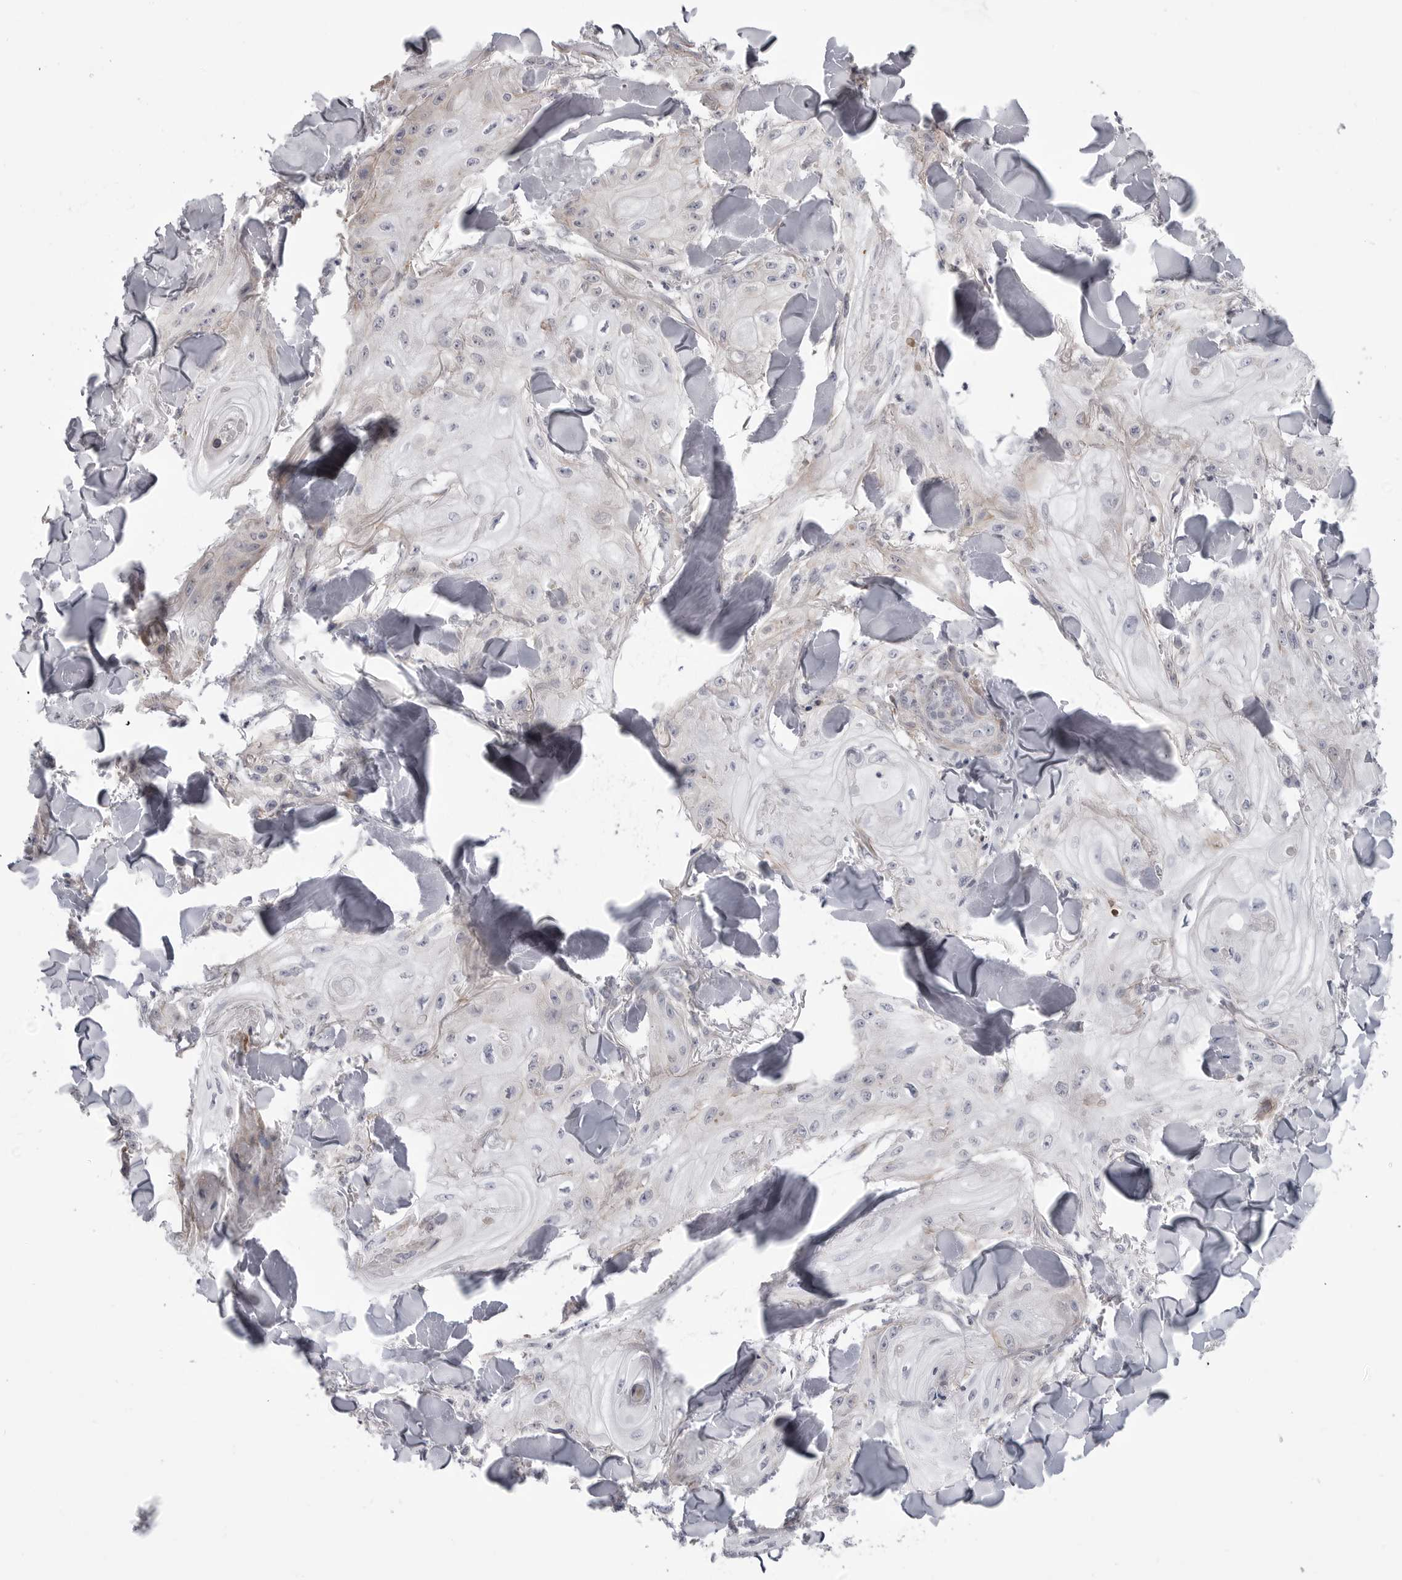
{"staining": {"intensity": "negative", "quantity": "none", "location": "none"}, "tissue": "skin cancer", "cell_type": "Tumor cells", "image_type": "cancer", "snomed": [{"axis": "morphology", "description": "Squamous cell carcinoma, NOS"}, {"axis": "topography", "description": "Skin"}], "caption": "IHC micrograph of neoplastic tissue: skin cancer stained with DAB demonstrates no significant protein positivity in tumor cells.", "gene": "SCP2", "patient": {"sex": "male", "age": 74}}